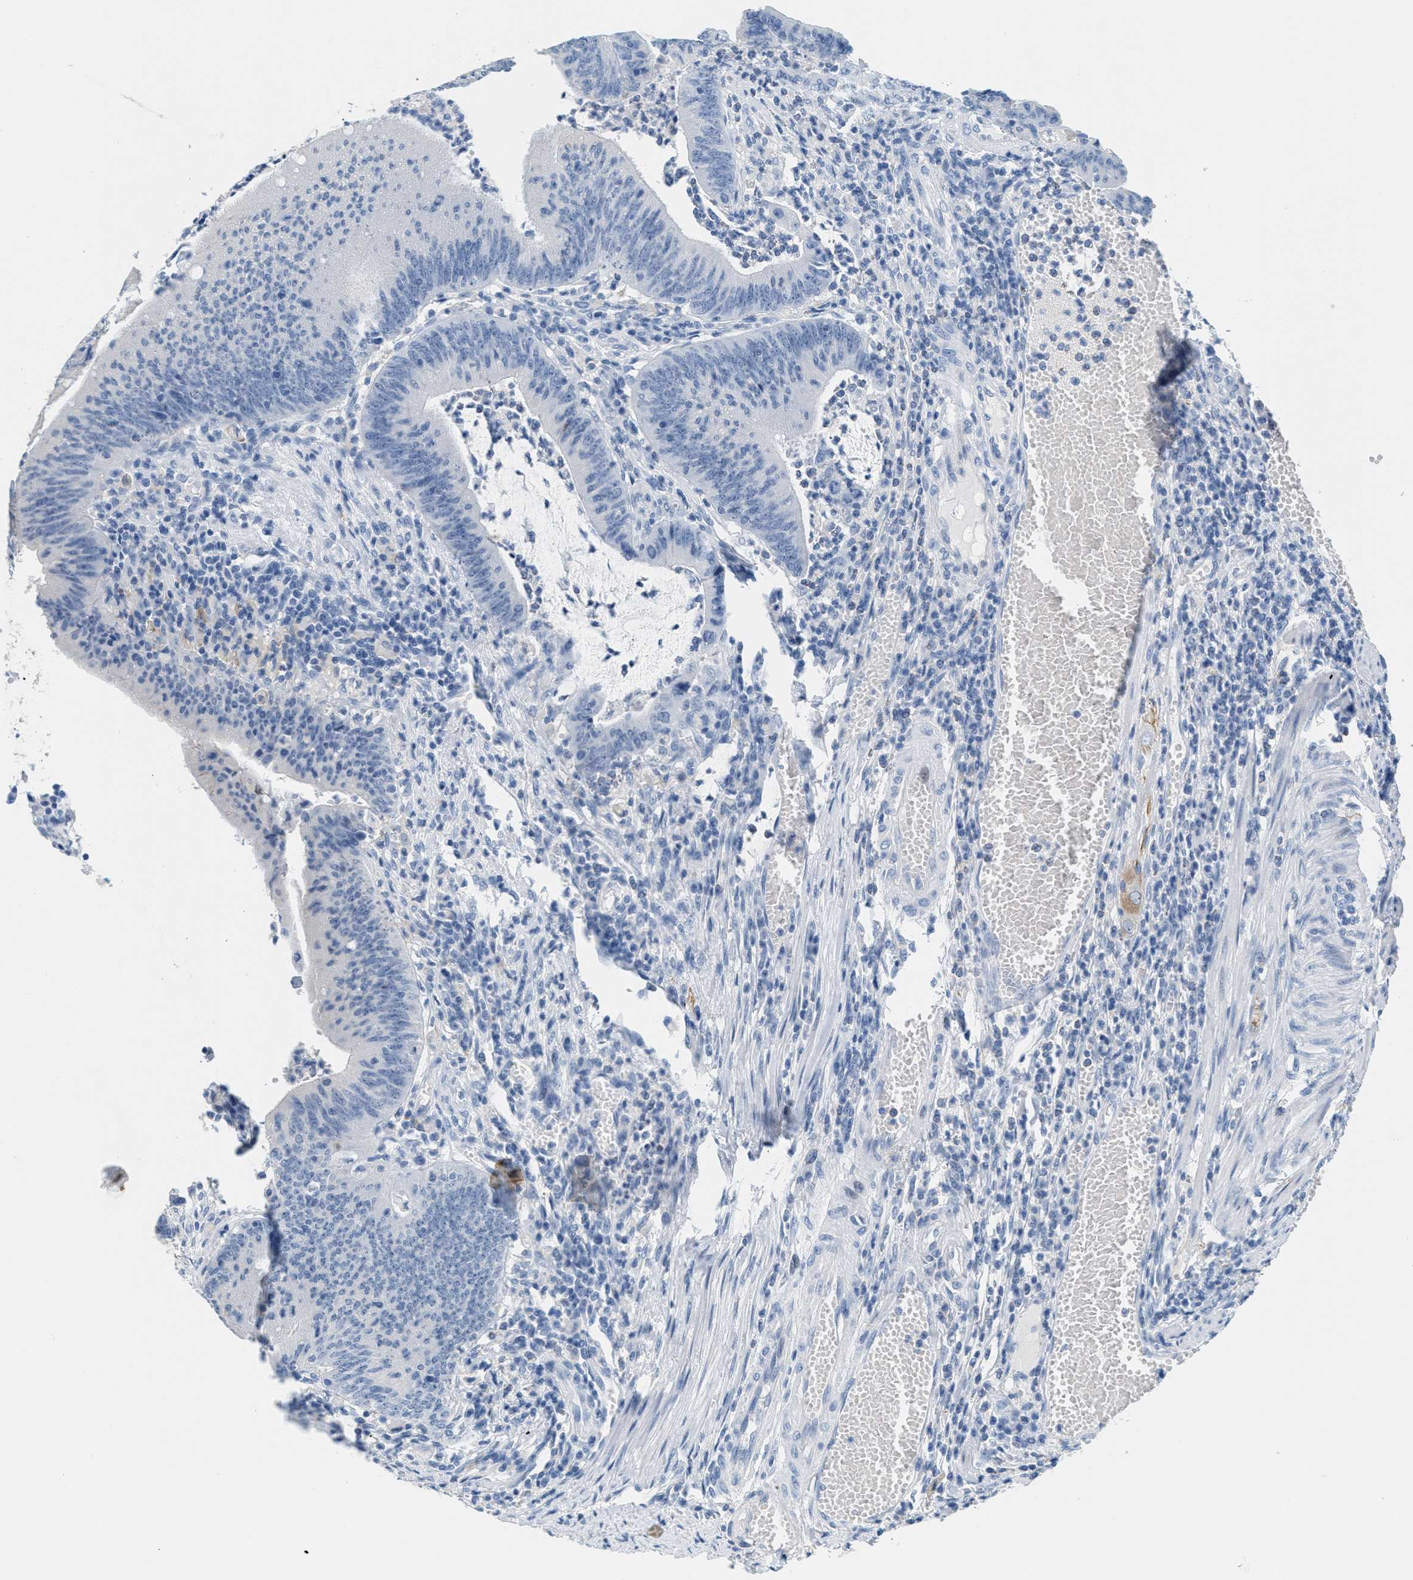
{"staining": {"intensity": "negative", "quantity": "none", "location": "none"}, "tissue": "colorectal cancer", "cell_type": "Tumor cells", "image_type": "cancer", "snomed": [{"axis": "morphology", "description": "Normal tissue, NOS"}, {"axis": "morphology", "description": "Adenocarcinoma, NOS"}, {"axis": "topography", "description": "Rectum"}], "caption": "Immunohistochemical staining of human colorectal adenocarcinoma reveals no significant expression in tumor cells.", "gene": "GPM6A", "patient": {"sex": "female", "age": 66}}